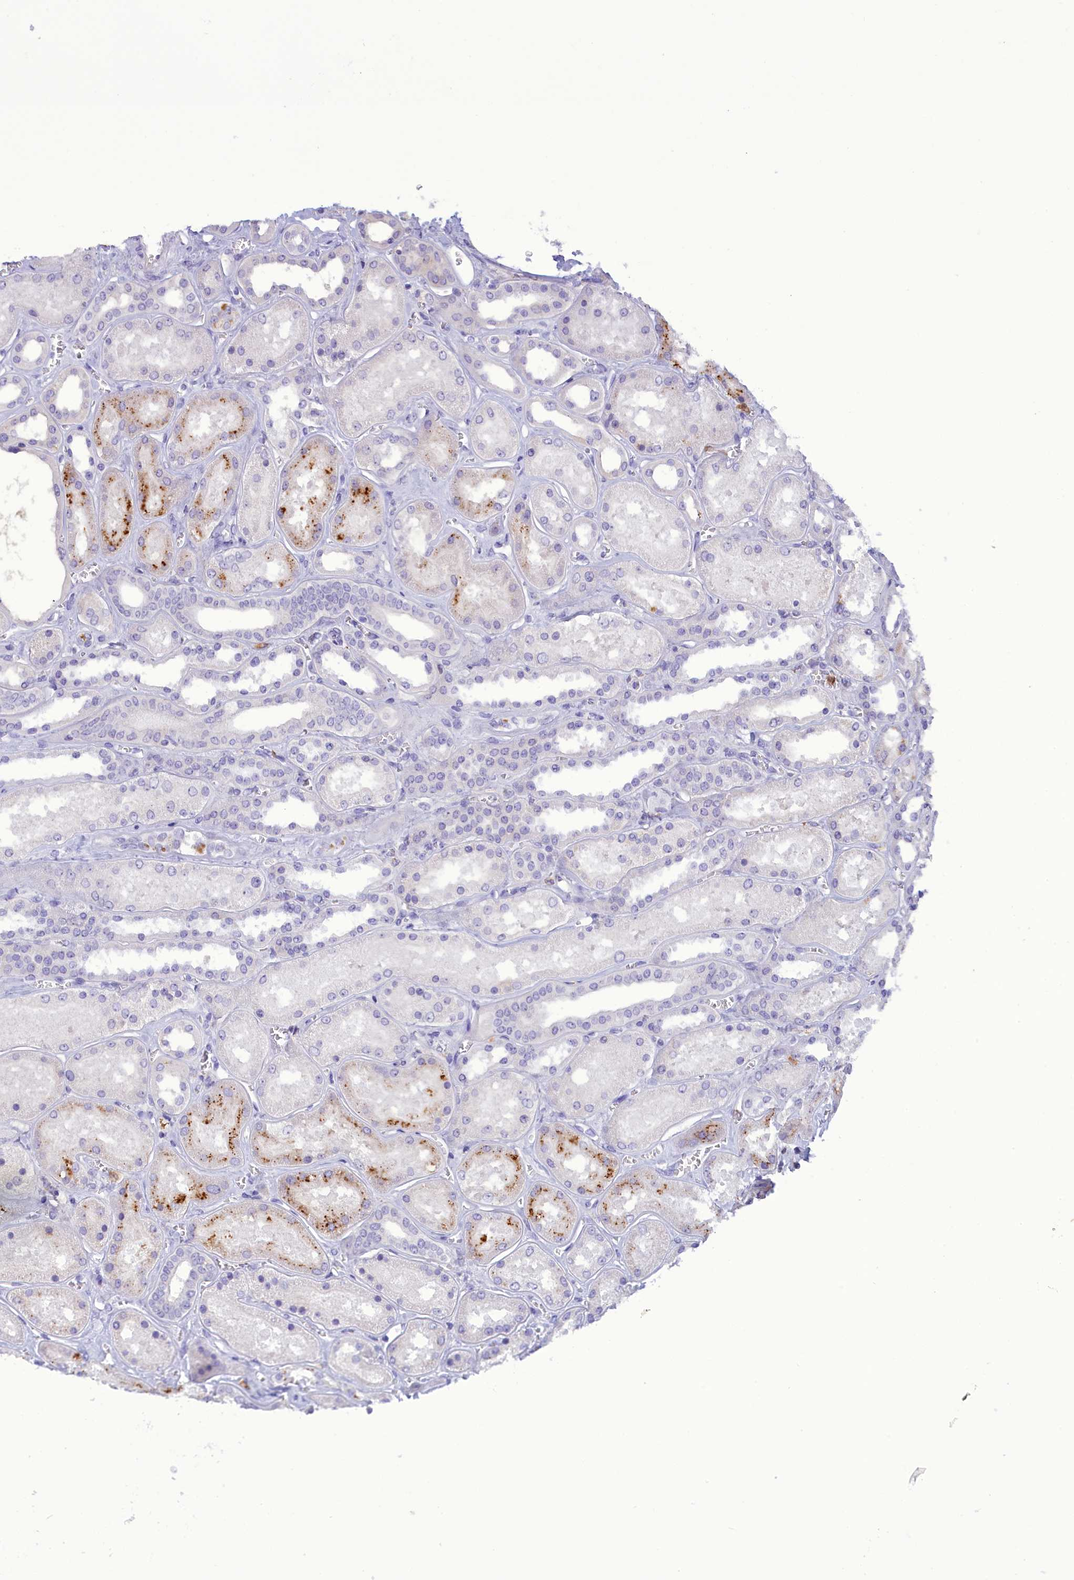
{"staining": {"intensity": "negative", "quantity": "none", "location": "none"}, "tissue": "kidney", "cell_type": "Cells in glomeruli", "image_type": "normal", "snomed": [{"axis": "morphology", "description": "Normal tissue, NOS"}, {"axis": "morphology", "description": "Adenocarcinoma, NOS"}, {"axis": "topography", "description": "Kidney"}], "caption": "Protein analysis of unremarkable kidney reveals no significant expression in cells in glomeruli.", "gene": "FAM149B1", "patient": {"sex": "female", "age": 68}}